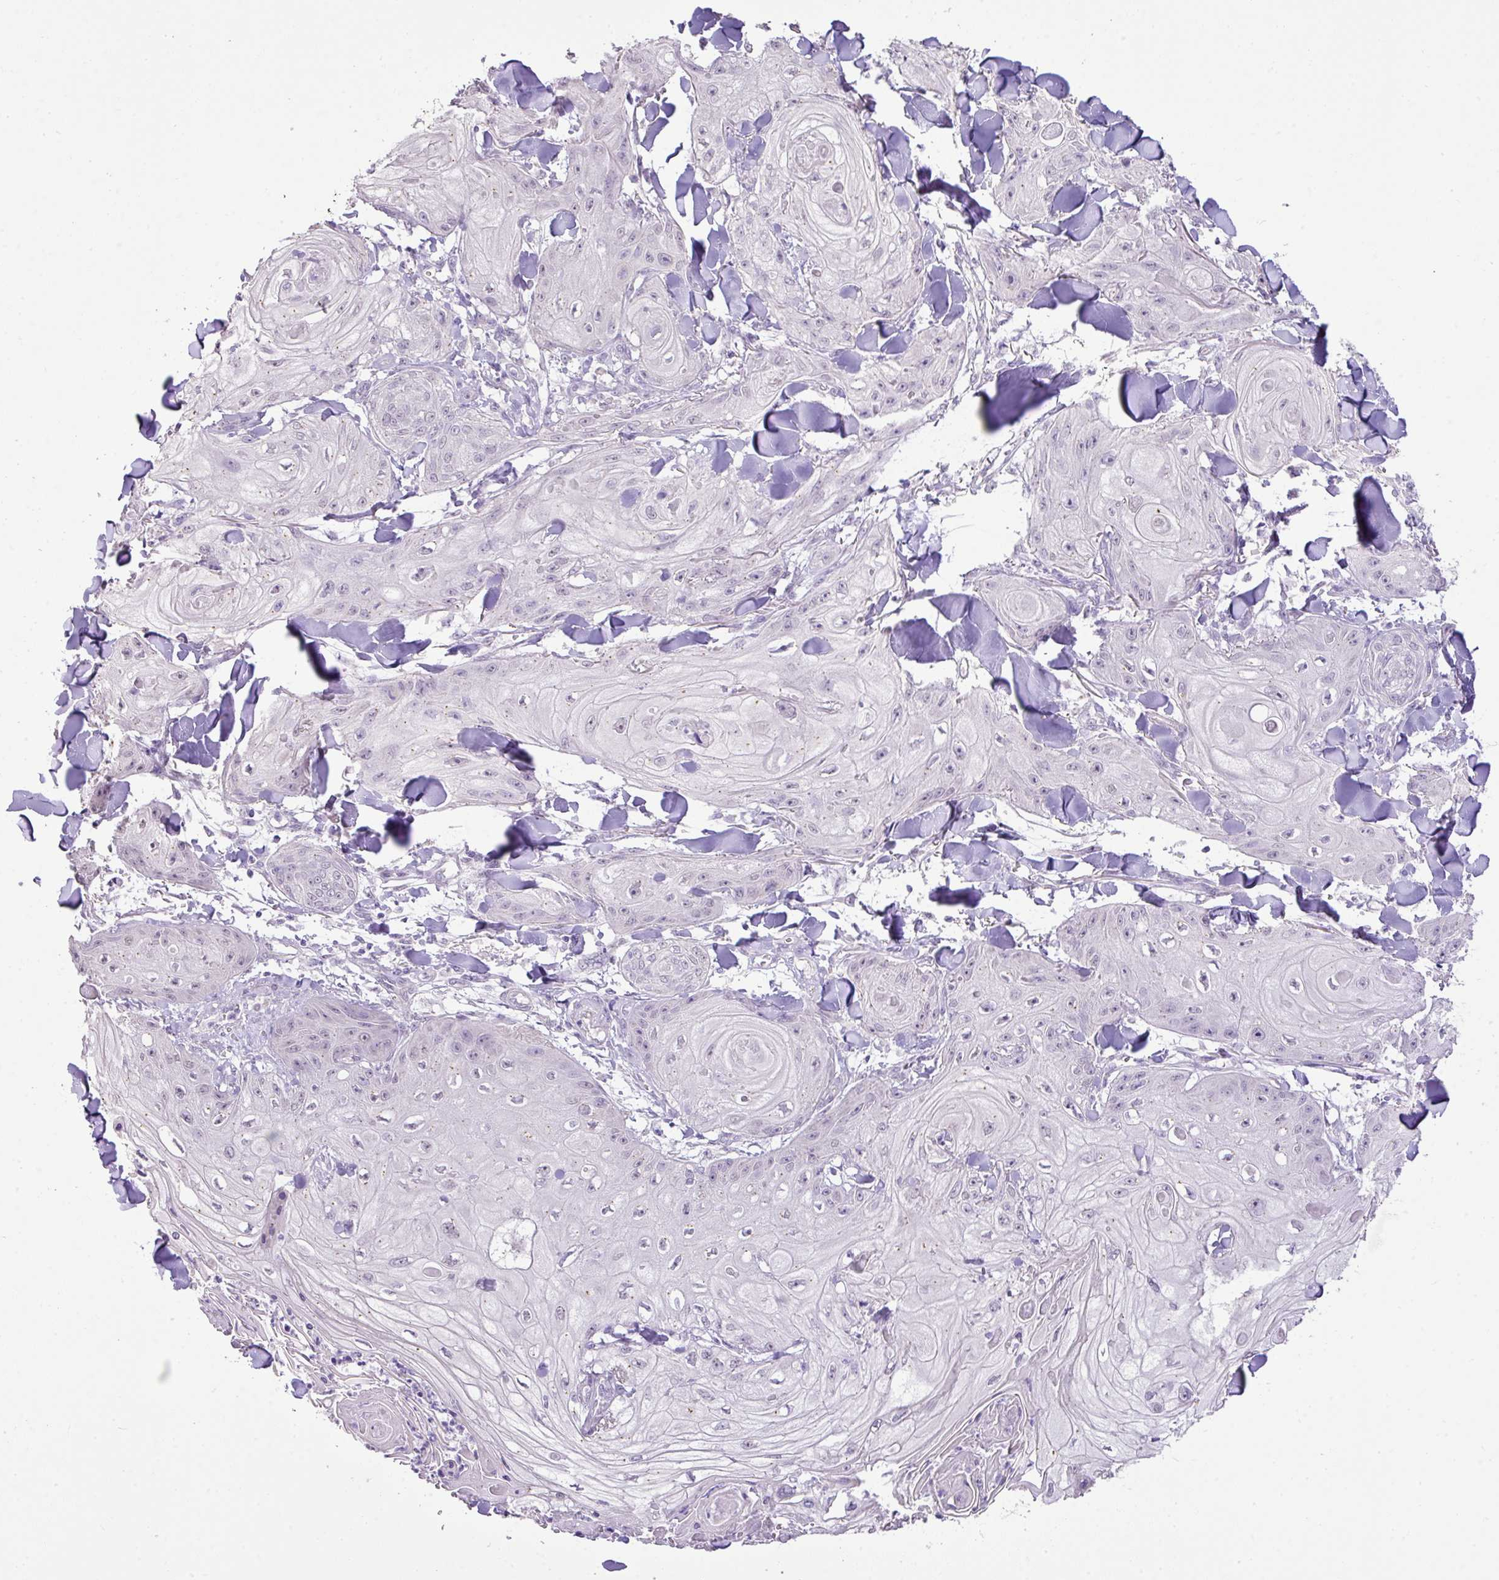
{"staining": {"intensity": "negative", "quantity": "none", "location": "none"}, "tissue": "skin cancer", "cell_type": "Tumor cells", "image_type": "cancer", "snomed": [{"axis": "morphology", "description": "Squamous cell carcinoma, NOS"}, {"axis": "topography", "description": "Skin"}], "caption": "This image is of skin squamous cell carcinoma stained with immunohistochemistry to label a protein in brown with the nuclei are counter-stained blue. There is no staining in tumor cells. Nuclei are stained in blue.", "gene": "DIP2A", "patient": {"sex": "male", "age": 74}}